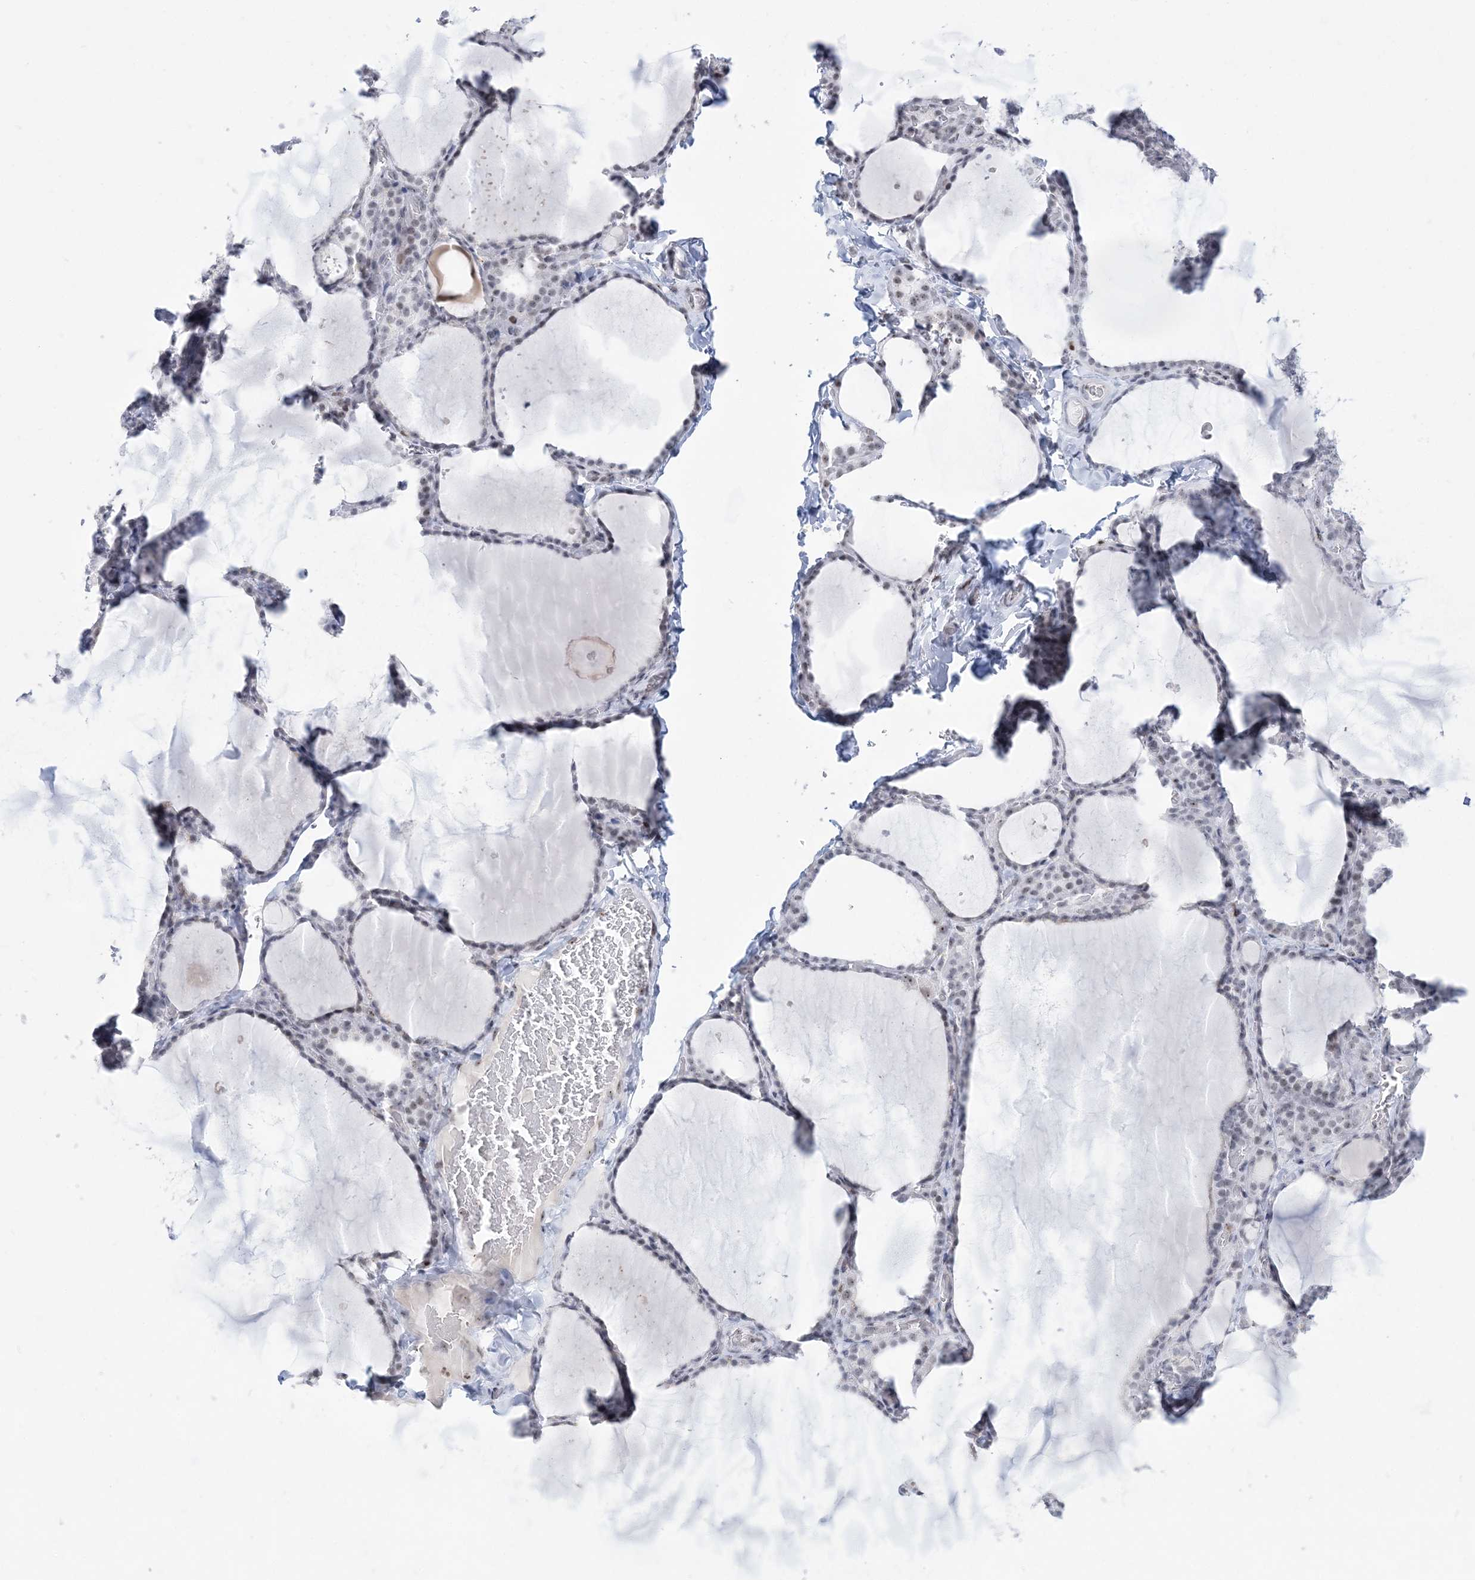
{"staining": {"intensity": "weak", "quantity": "<25%", "location": "nuclear"}, "tissue": "thyroid gland", "cell_type": "Glandular cells", "image_type": "normal", "snomed": [{"axis": "morphology", "description": "Normal tissue, NOS"}, {"axis": "topography", "description": "Thyroid gland"}], "caption": "Glandular cells are negative for brown protein staining in benign thyroid gland. (IHC, brightfield microscopy, high magnification).", "gene": "DDX21", "patient": {"sex": "female", "age": 22}}